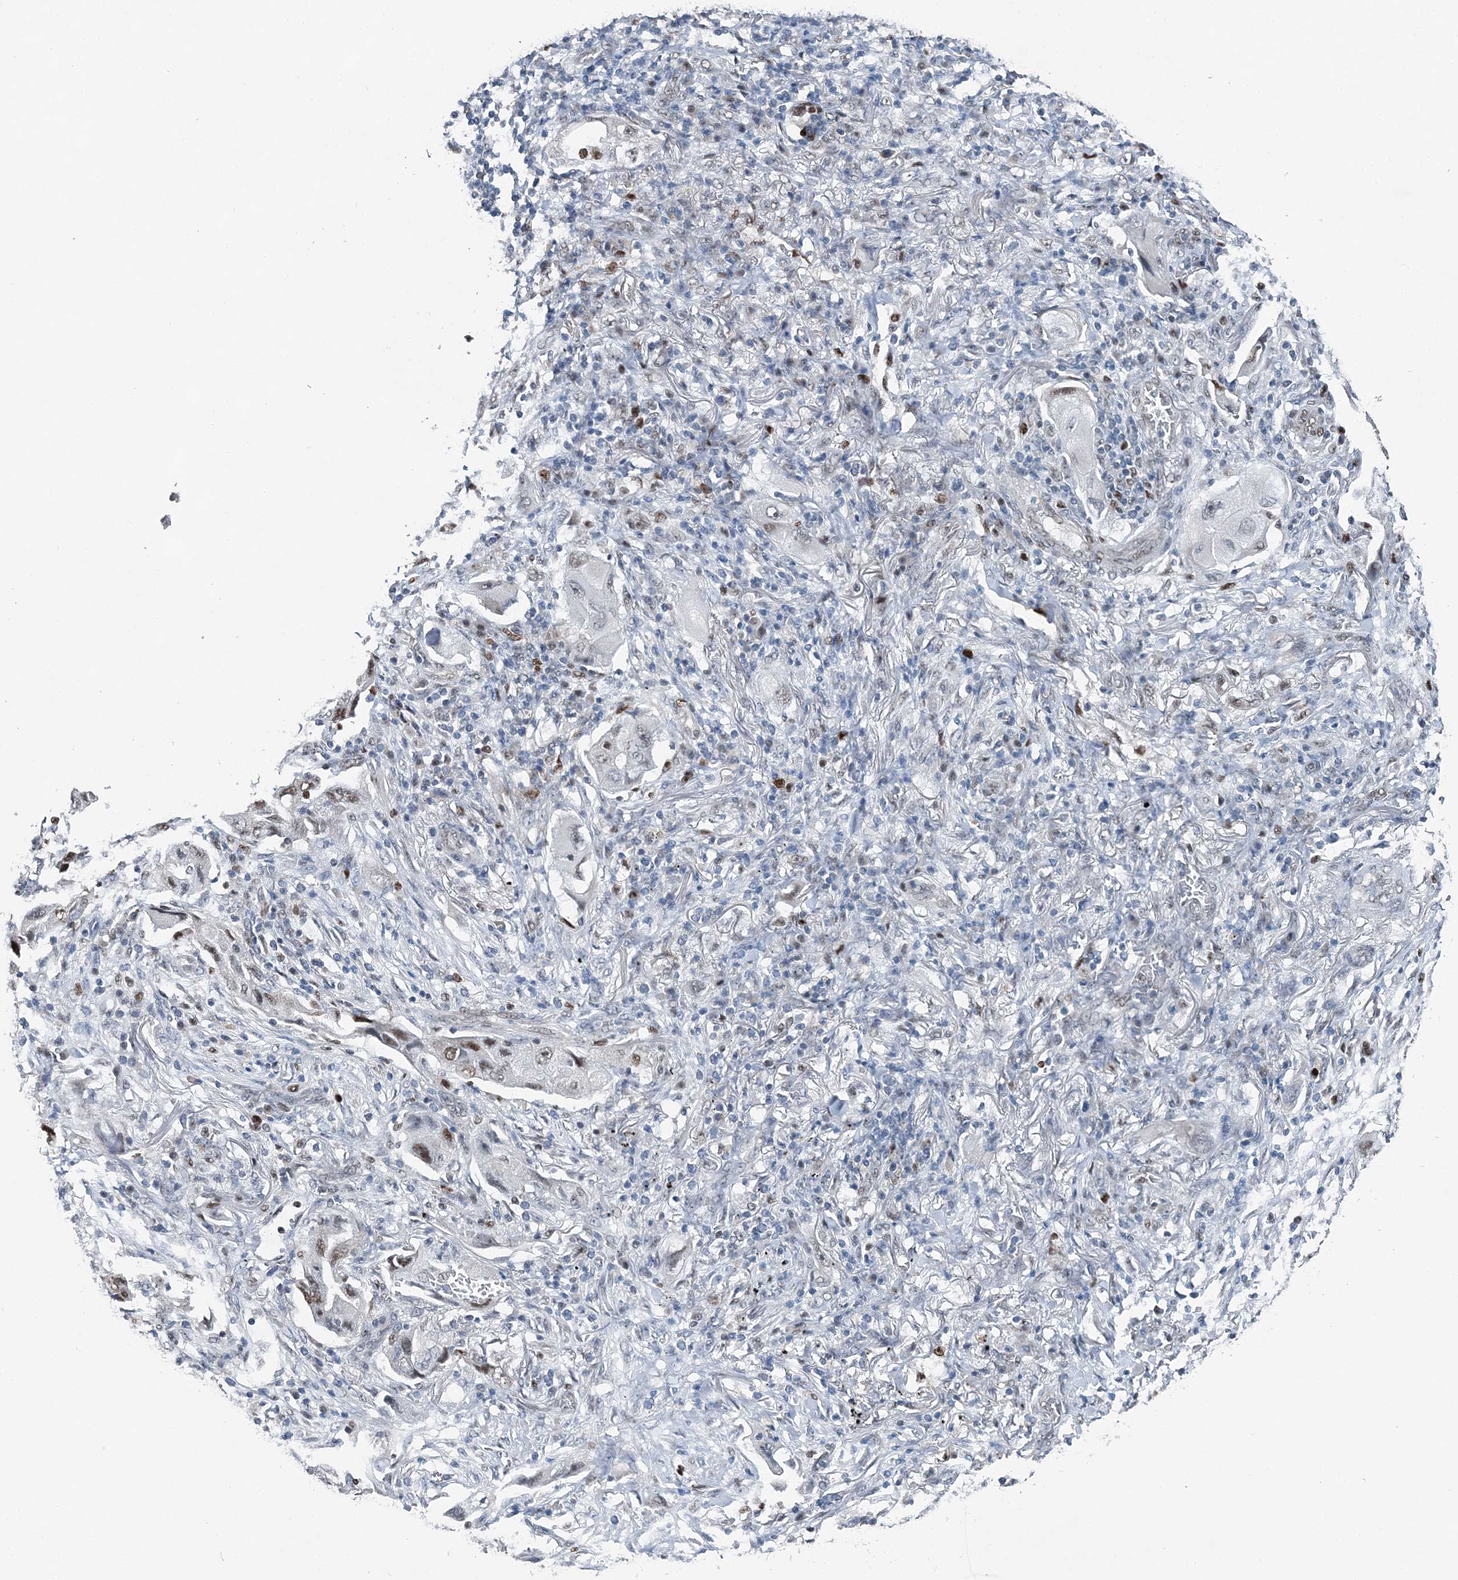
{"staining": {"intensity": "moderate", "quantity": "25%-75%", "location": "nuclear"}, "tissue": "lung cancer", "cell_type": "Tumor cells", "image_type": "cancer", "snomed": [{"axis": "morphology", "description": "Adenocarcinoma, NOS"}, {"axis": "topography", "description": "Lung"}], "caption": "This photomicrograph displays lung cancer (adenocarcinoma) stained with IHC to label a protein in brown. The nuclear of tumor cells show moderate positivity for the protein. Nuclei are counter-stained blue.", "gene": "HAT1", "patient": {"sex": "female", "age": 65}}